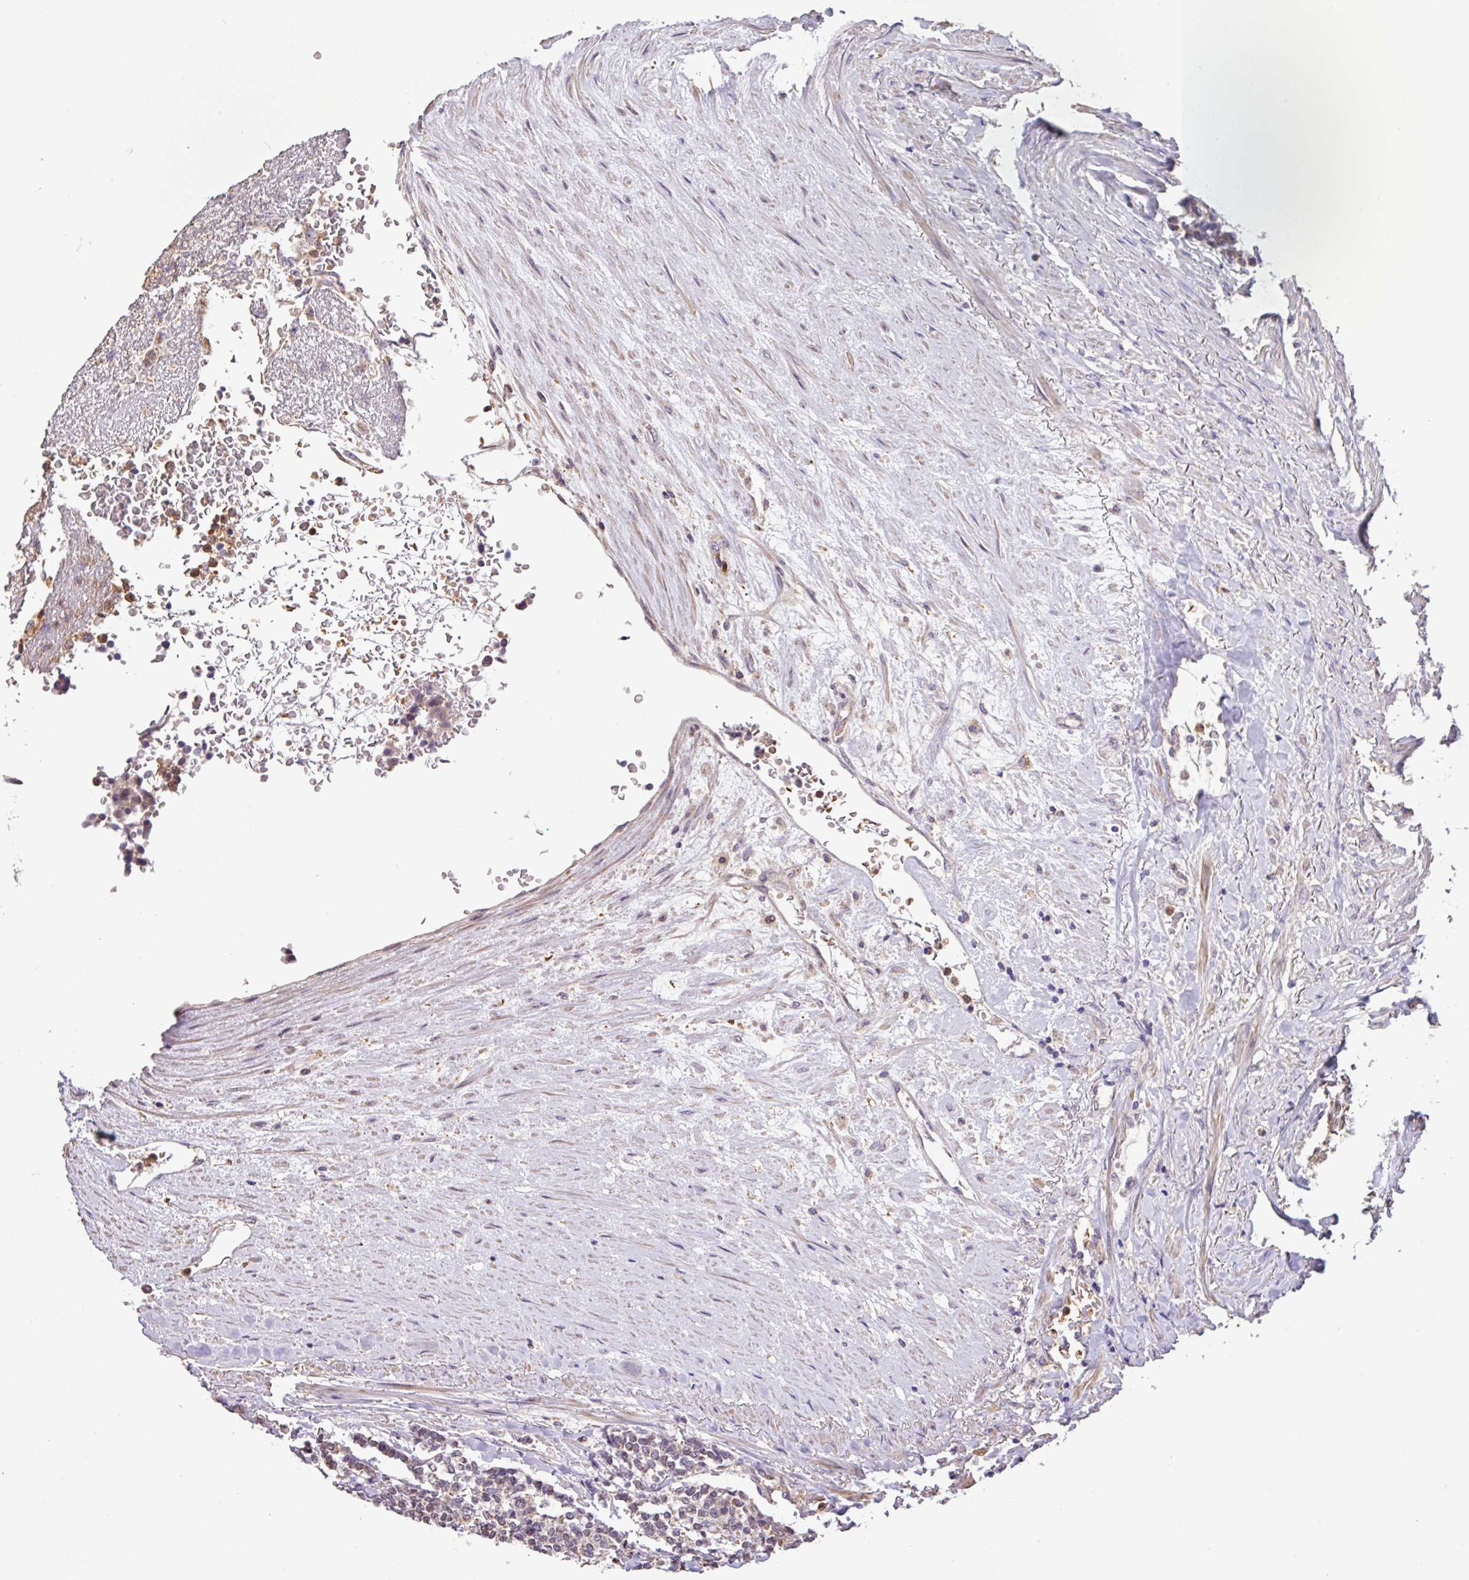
{"staining": {"intensity": "moderate", "quantity": "<25%", "location": "cytoplasmic/membranous"}, "tissue": "carcinoid", "cell_type": "Tumor cells", "image_type": "cancer", "snomed": [{"axis": "morphology", "description": "Carcinoid, malignant, NOS"}, {"axis": "topography", "description": "Pancreas"}], "caption": "Brown immunohistochemical staining in human carcinoid (malignant) demonstrates moderate cytoplasmic/membranous expression in about <25% of tumor cells.", "gene": "CHST11", "patient": {"sex": "female", "age": 54}}